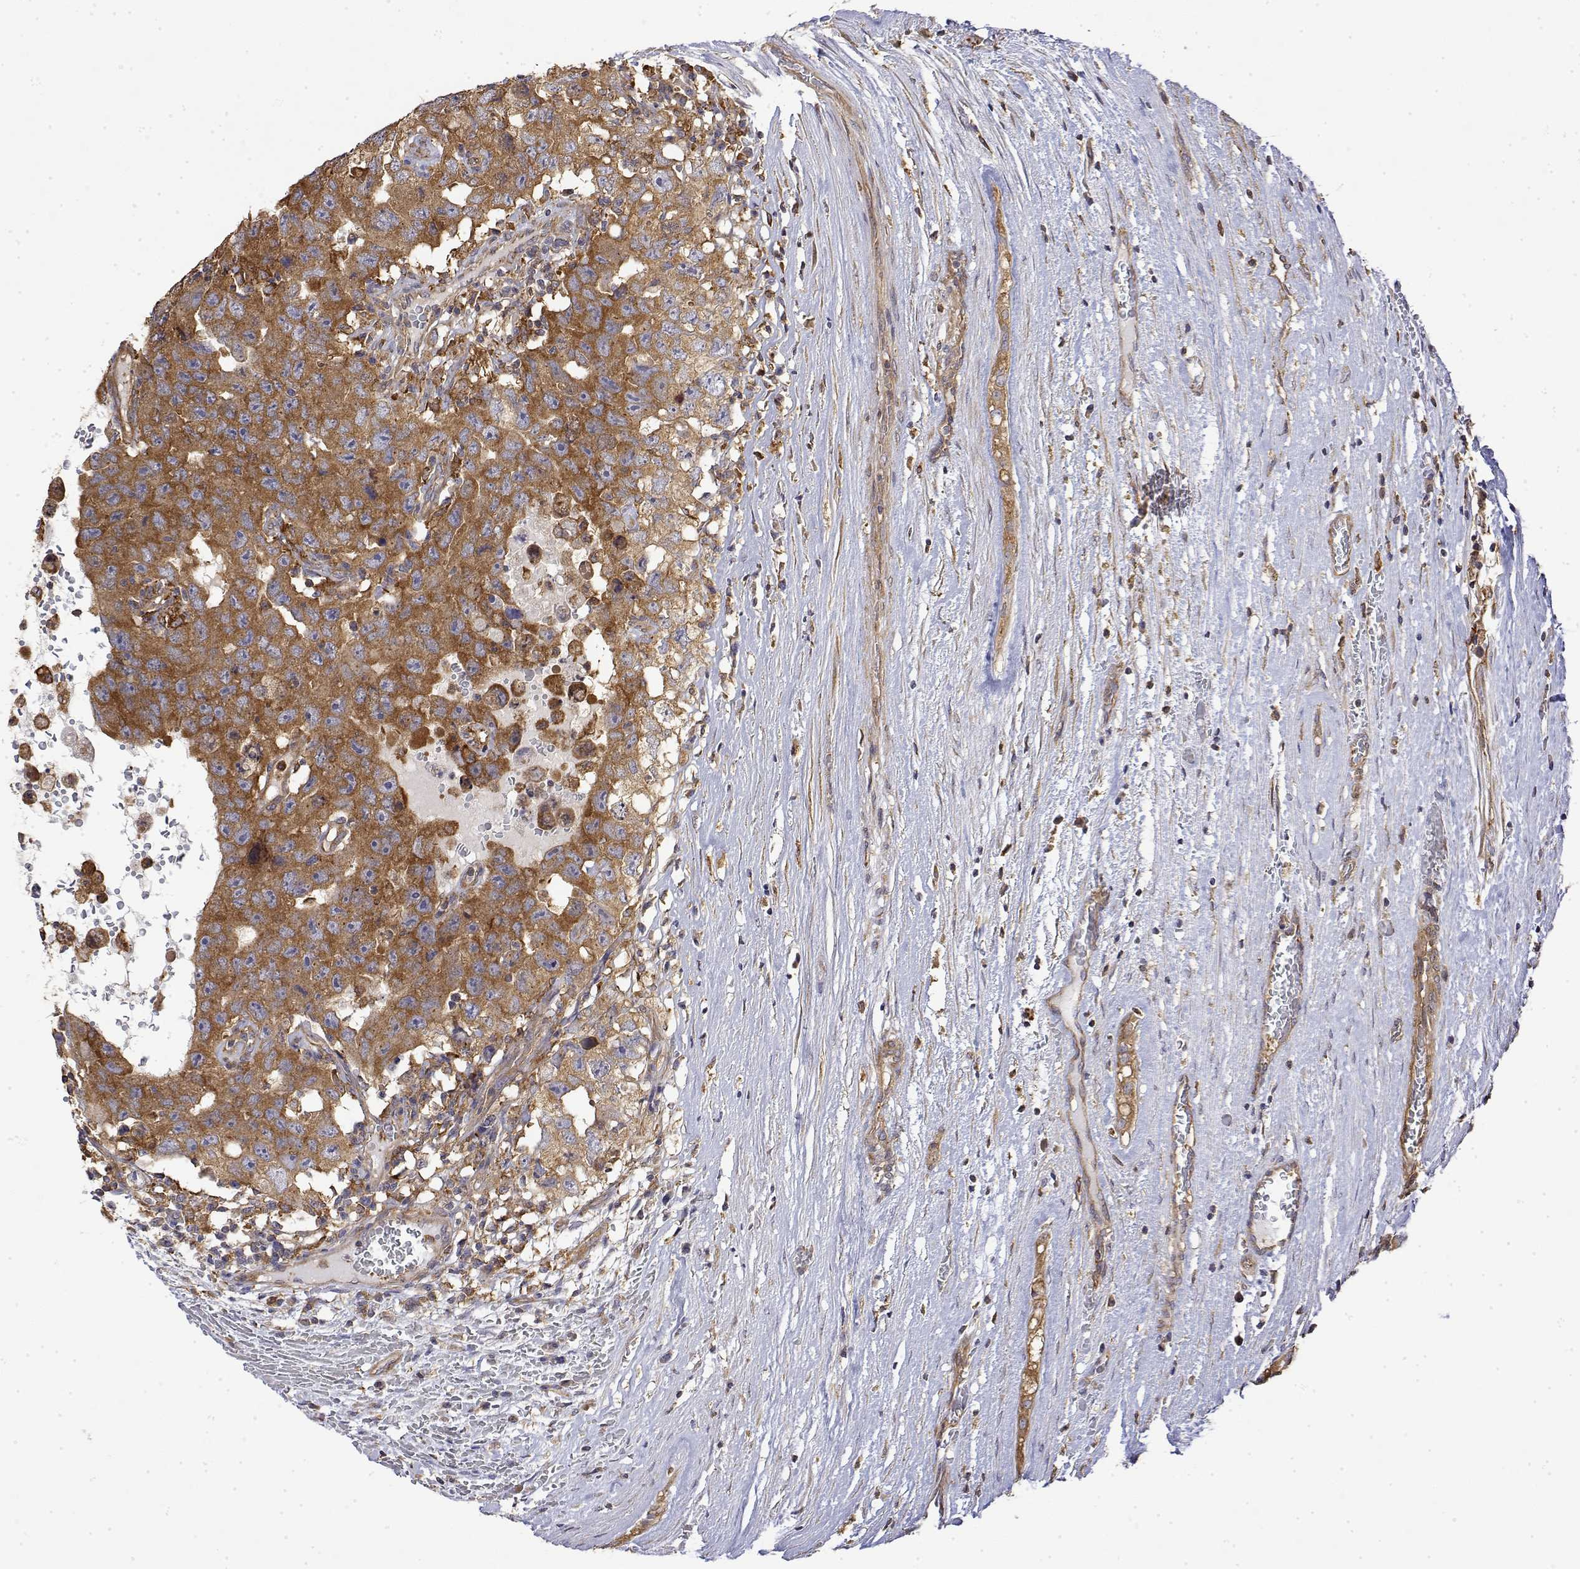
{"staining": {"intensity": "strong", "quantity": ">75%", "location": "cytoplasmic/membranous"}, "tissue": "testis cancer", "cell_type": "Tumor cells", "image_type": "cancer", "snomed": [{"axis": "morphology", "description": "Carcinoma, Embryonal, NOS"}, {"axis": "topography", "description": "Testis"}], "caption": "The histopathology image demonstrates a brown stain indicating the presence of a protein in the cytoplasmic/membranous of tumor cells in testis cancer (embryonal carcinoma).", "gene": "PACSIN2", "patient": {"sex": "male", "age": 26}}